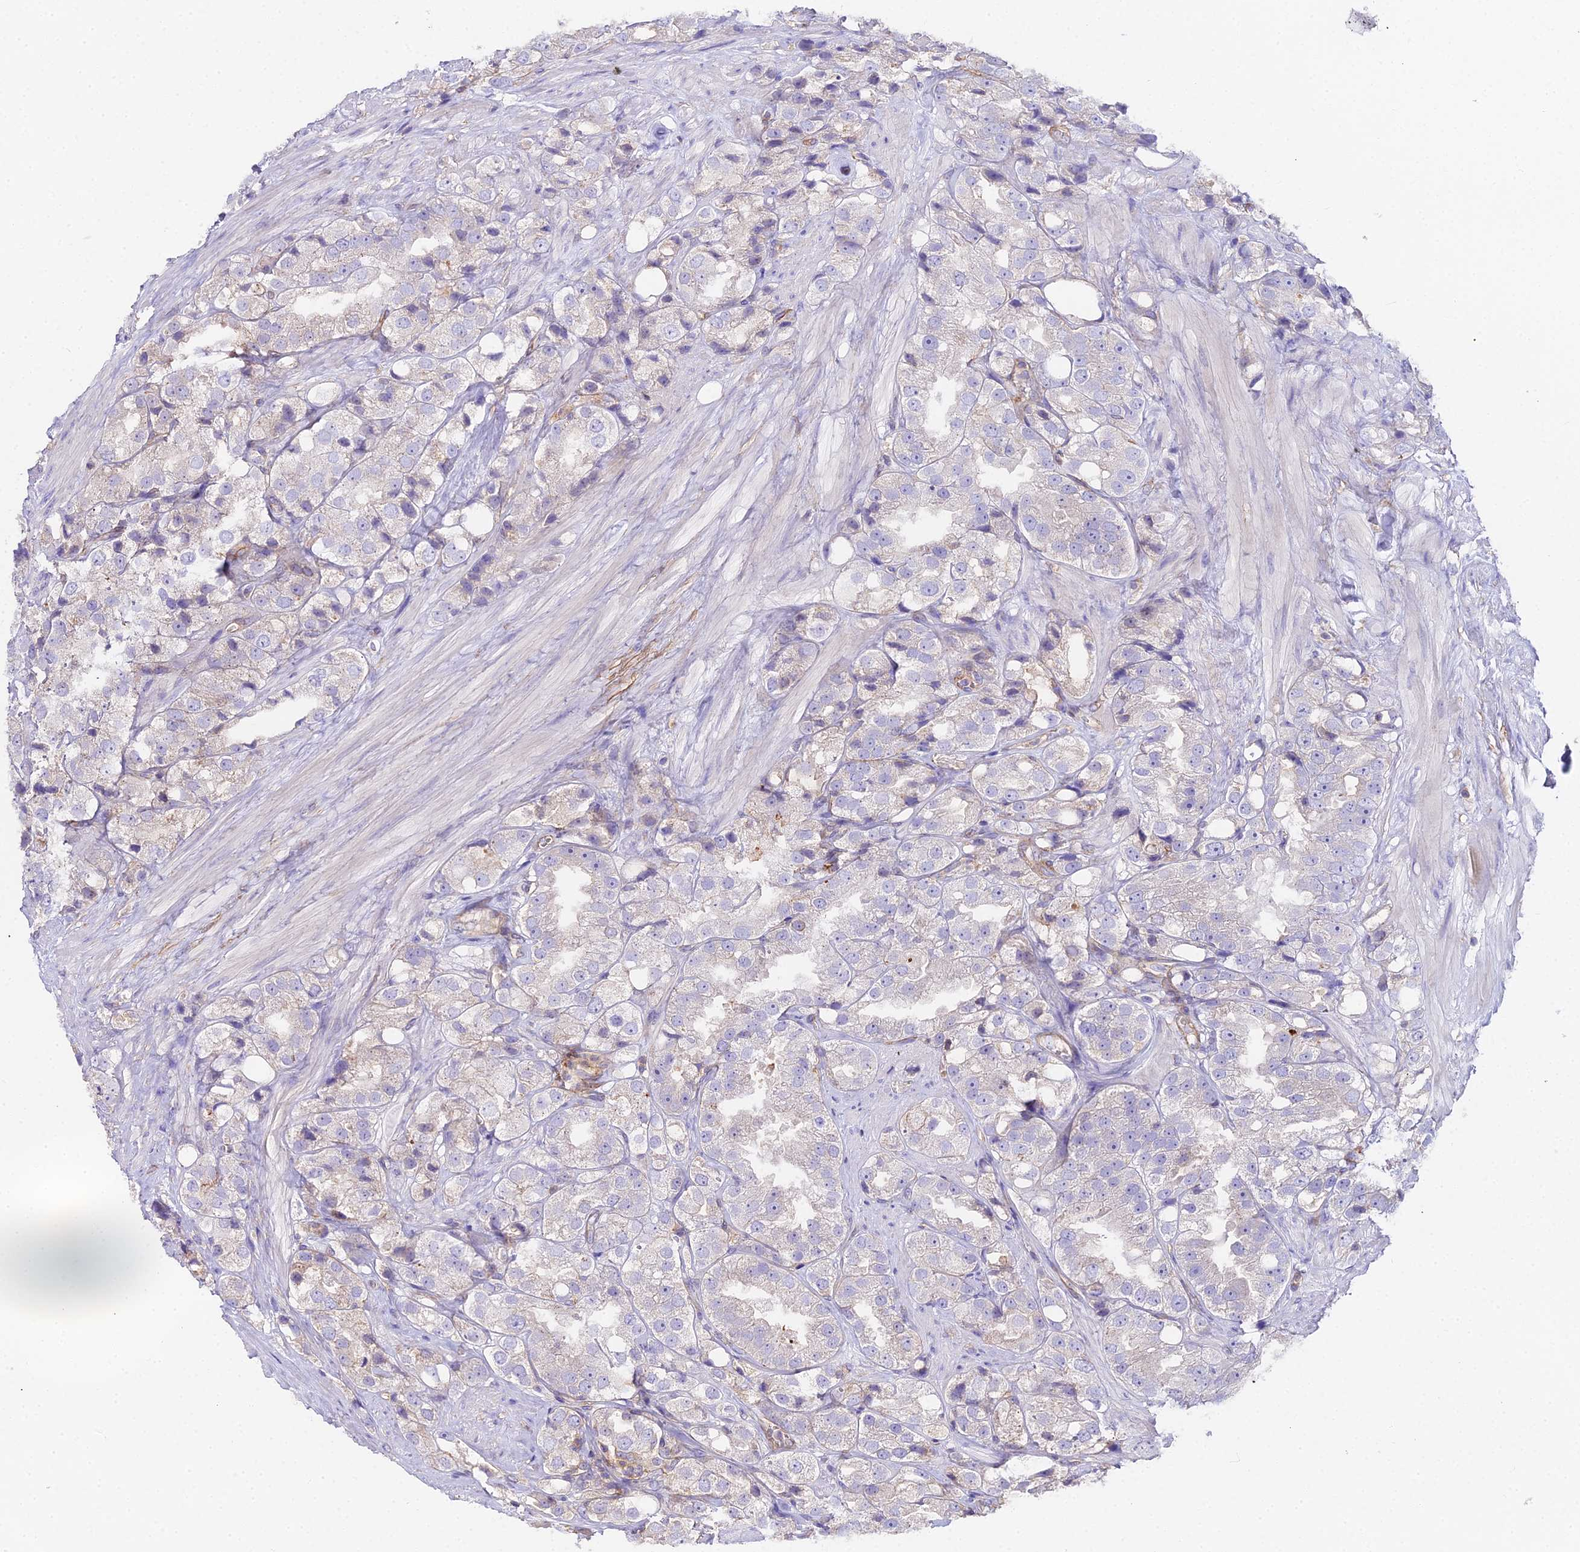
{"staining": {"intensity": "negative", "quantity": "none", "location": "none"}, "tissue": "prostate cancer", "cell_type": "Tumor cells", "image_type": "cancer", "snomed": [{"axis": "morphology", "description": "Adenocarcinoma, NOS"}, {"axis": "topography", "description": "Prostate"}], "caption": "Immunohistochemistry (IHC) histopathology image of neoplastic tissue: human prostate cancer stained with DAB (3,3'-diaminobenzidine) demonstrates no significant protein expression in tumor cells. (DAB (3,3'-diaminobenzidine) immunohistochemistry (IHC), high magnification).", "gene": "GLYAT", "patient": {"sex": "male", "age": 79}}